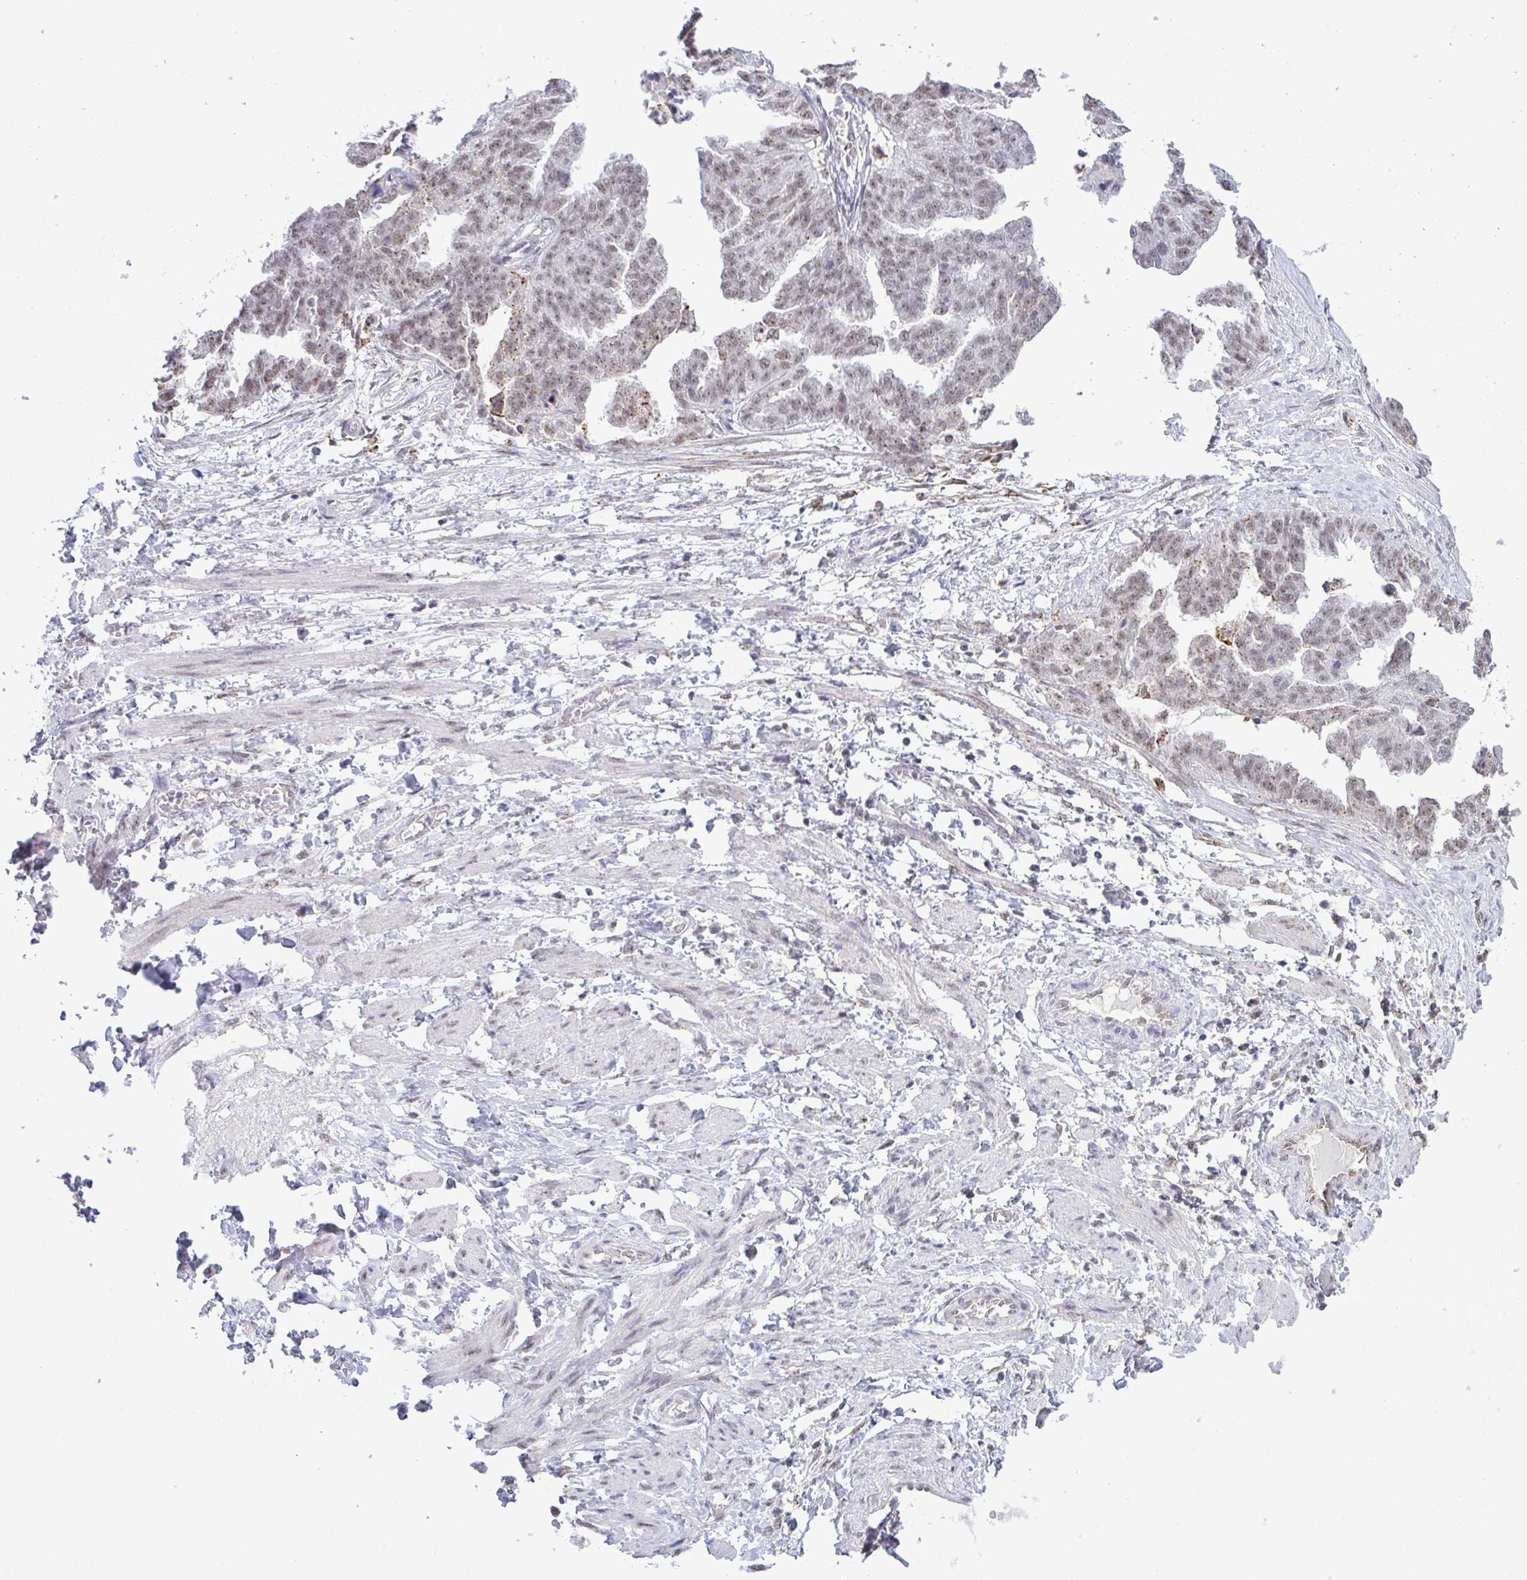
{"staining": {"intensity": "weak", "quantity": "25%-75%", "location": "cytoplasmic/membranous"}, "tissue": "ovarian cancer", "cell_type": "Tumor cells", "image_type": "cancer", "snomed": [{"axis": "morphology", "description": "Cystadenocarcinoma, serous, NOS"}, {"axis": "topography", "description": "Ovary"}], "caption": "Weak cytoplasmic/membranous protein expression is identified in approximately 25%-75% of tumor cells in ovarian cancer.", "gene": "PUF60", "patient": {"sex": "female", "age": 58}}